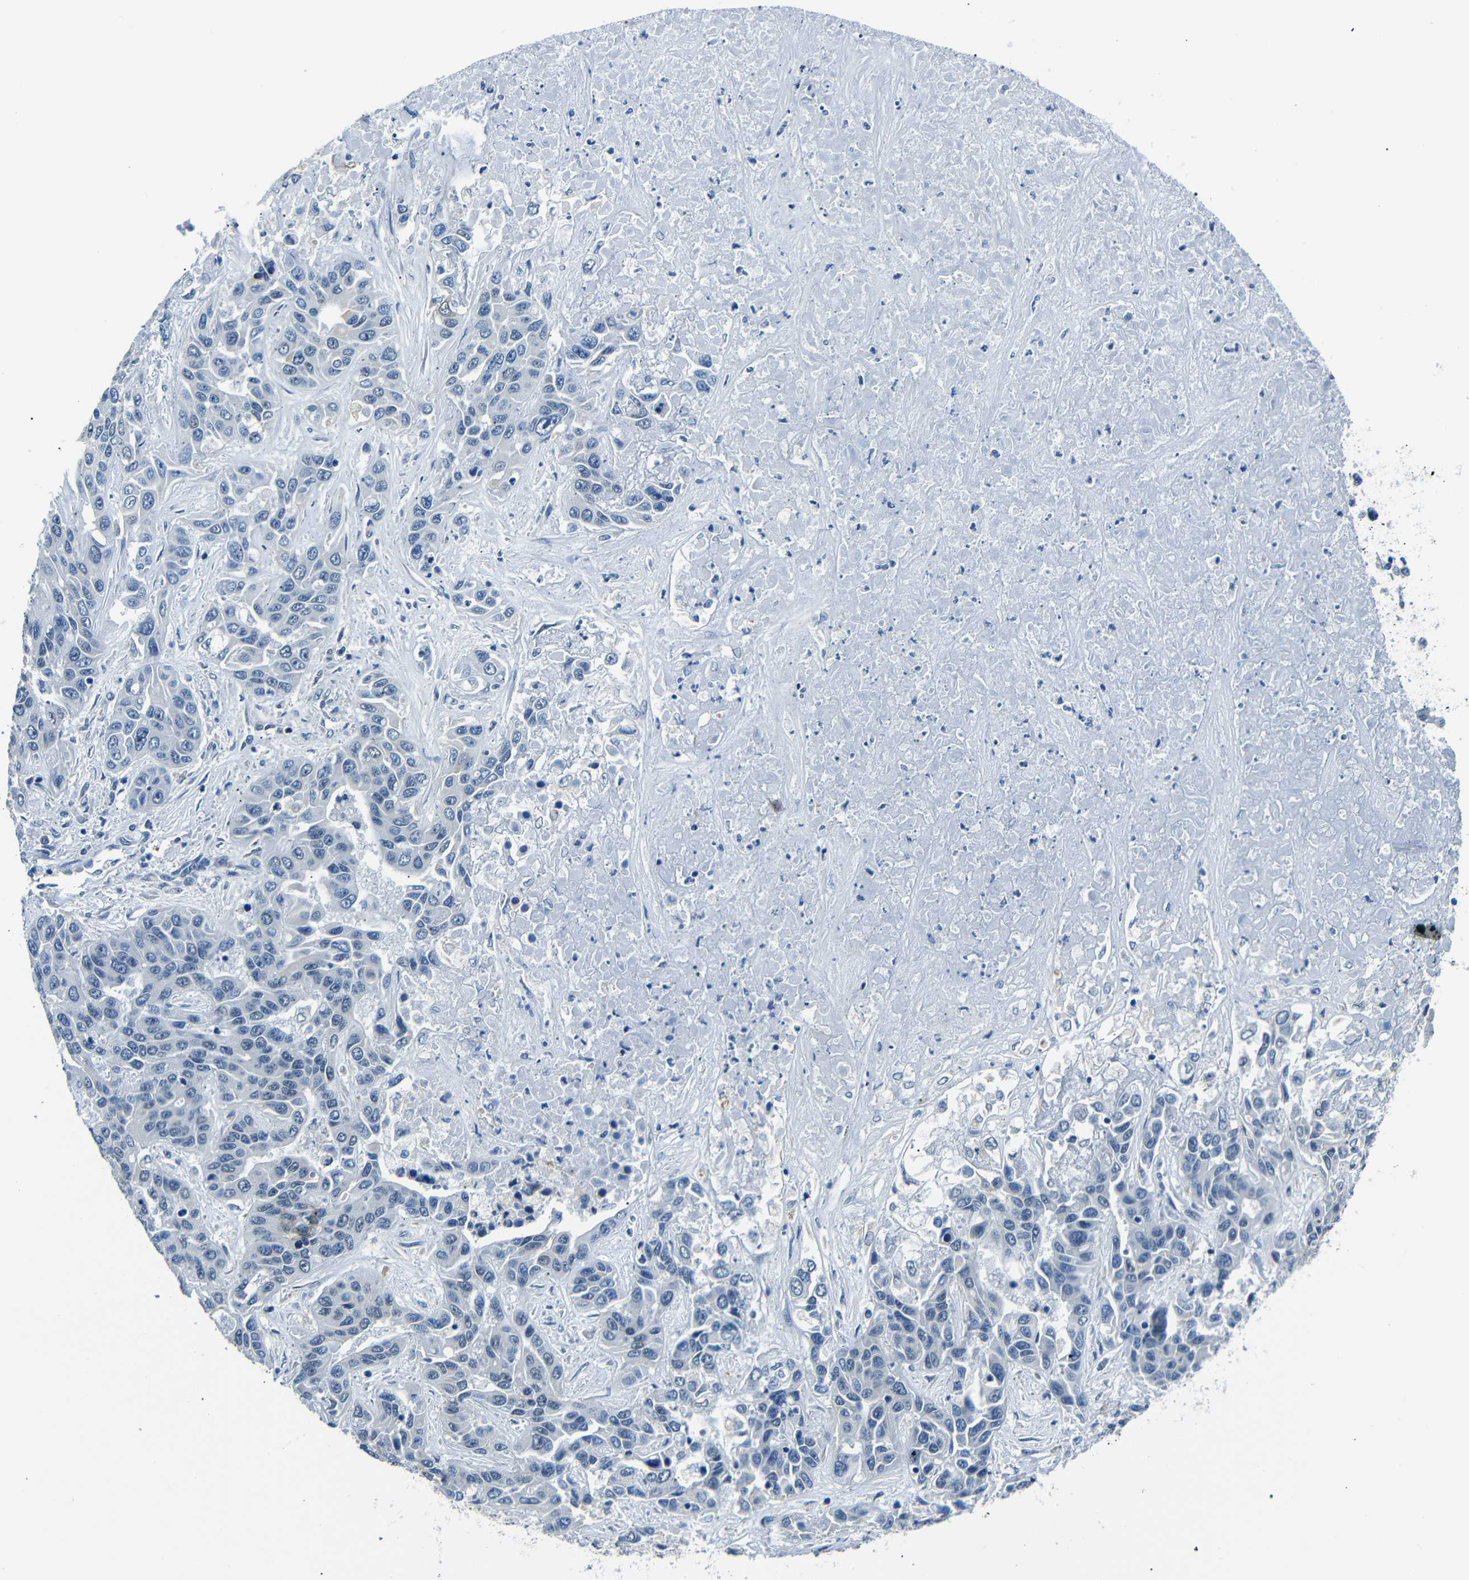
{"staining": {"intensity": "negative", "quantity": "none", "location": "none"}, "tissue": "liver cancer", "cell_type": "Tumor cells", "image_type": "cancer", "snomed": [{"axis": "morphology", "description": "Cholangiocarcinoma"}, {"axis": "topography", "description": "Liver"}], "caption": "An immunohistochemistry (IHC) image of liver cancer is shown. There is no staining in tumor cells of liver cancer. (DAB (3,3'-diaminobenzidine) immunohistochemistry visualized using brightfield microscopy, high magnification).", "gene": "TAFA1", "patient": {"sex": "female", "age": 52}}